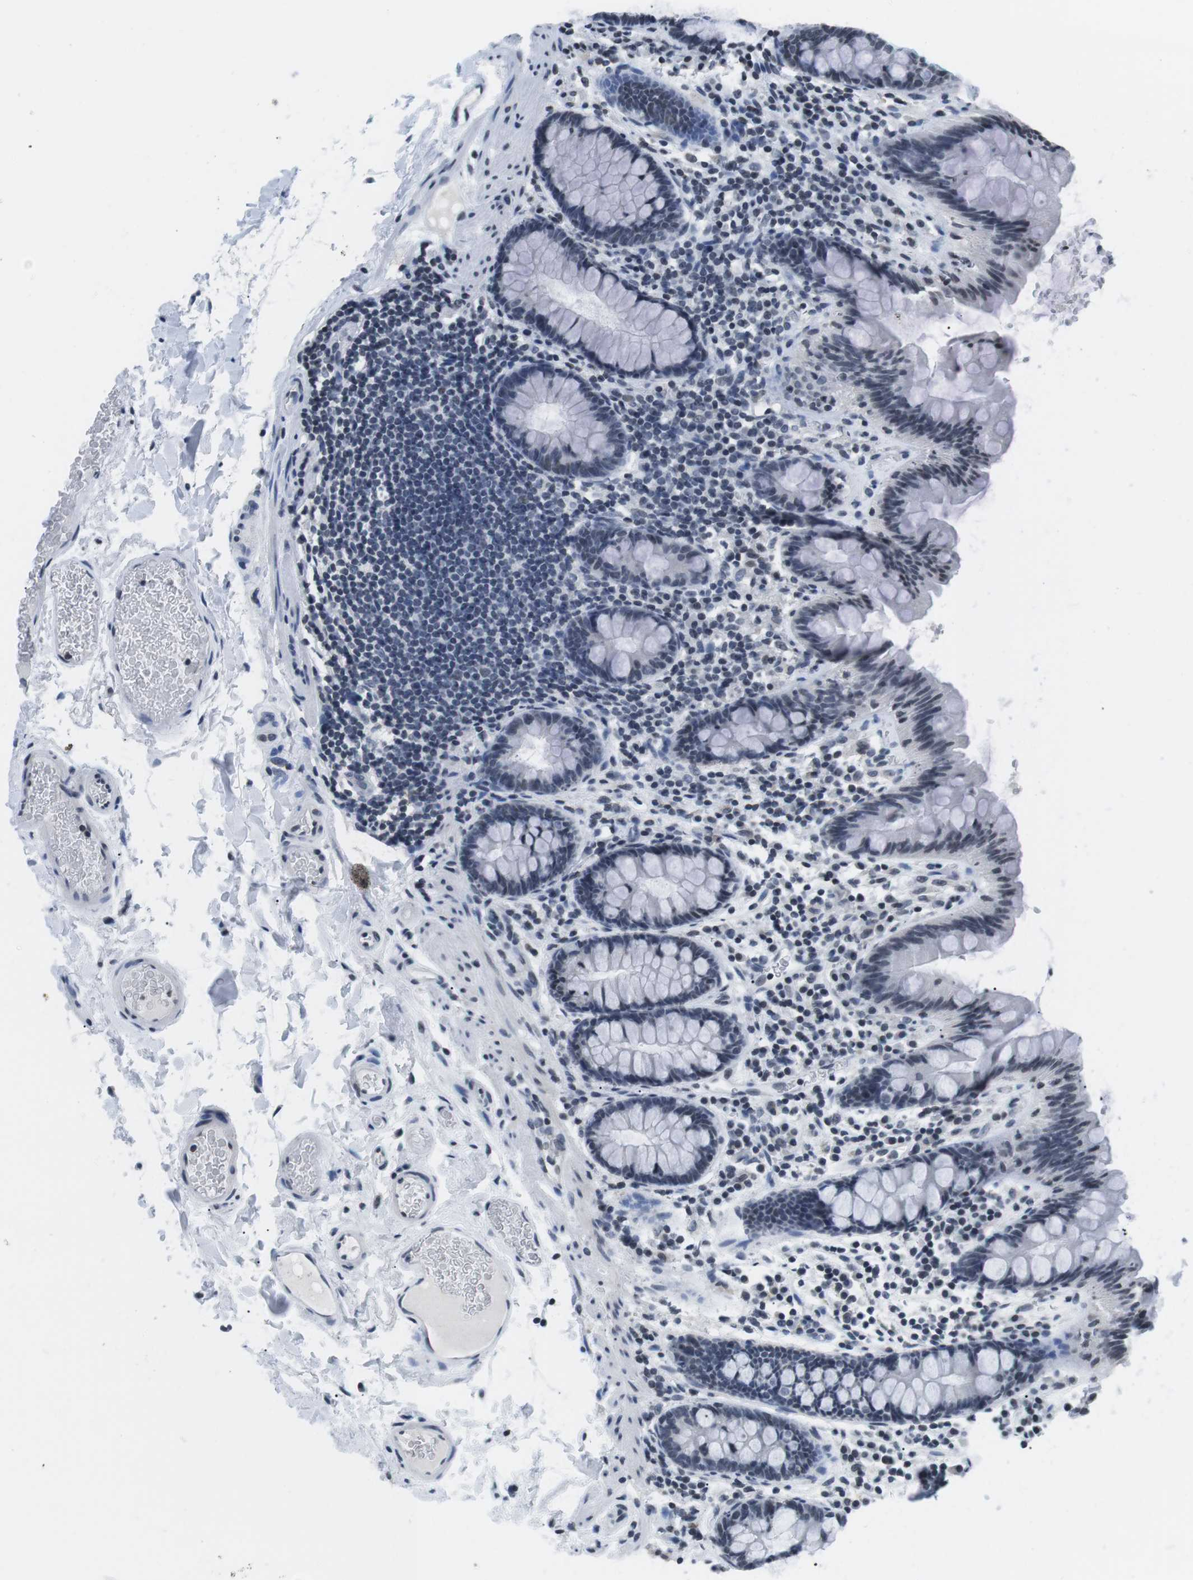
{"staining": {"intensity": "negative", "quantity": "none", "location": "none"}, "tissue": "colon", "cell_type": "Endothelial cells", "image_type": "normal", "snomed": [{"axis": "morphology", "description": "Normal tissue, NOS"}, {"axis": "topography", "description": "Colon"}], "caption": "An image of colon stained for a protein shows no brown staining in endothelial cells. (Brightfield microscopy of DAB IHC at high magnification).", "gene": "E2F2", "patient": {"sex": "female", "age": 80}}